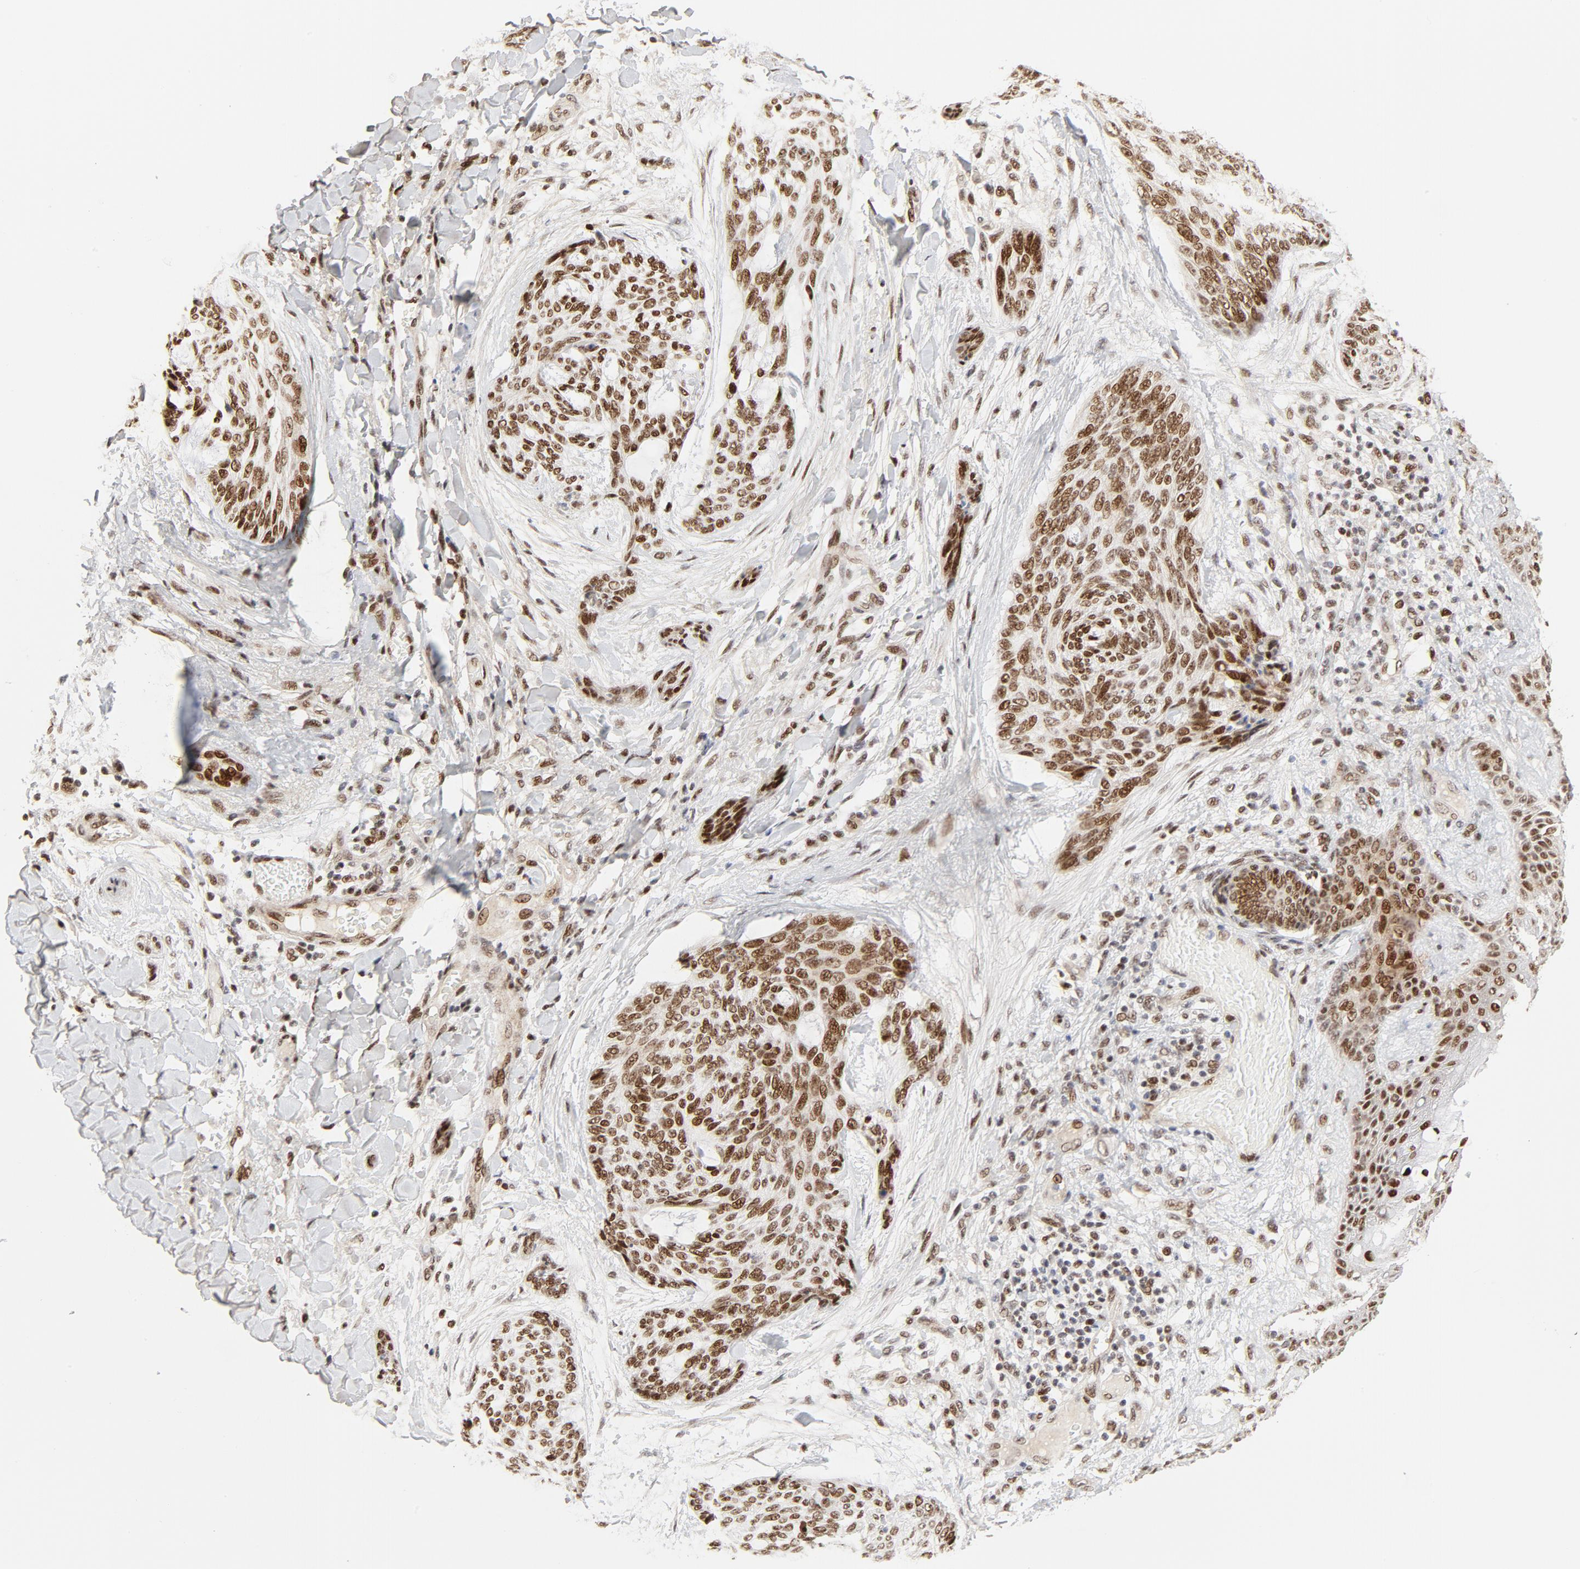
{"staining": {"intensity": "moderate", "quantity": ">75%", "location": "nuclear"}, "tissue": "skin cancer", "cell_type": "Tumor cells", "image_type": "cancer", "snomed": [{"axis": "morphology", "description": "Normal tissue, NOS"}, {"axis": "morphology", "description": "Basal cell carcinoma"}, {"axis": "topography", "description": "Skin"}], "caption": "Protein analysis of basal cell carcinoma (skin) tissue displays moderate nuclear positivity in about >75% of tumor cells.", "gene": "GTF2I", "patient": {"sex": "female", "age": 57}}